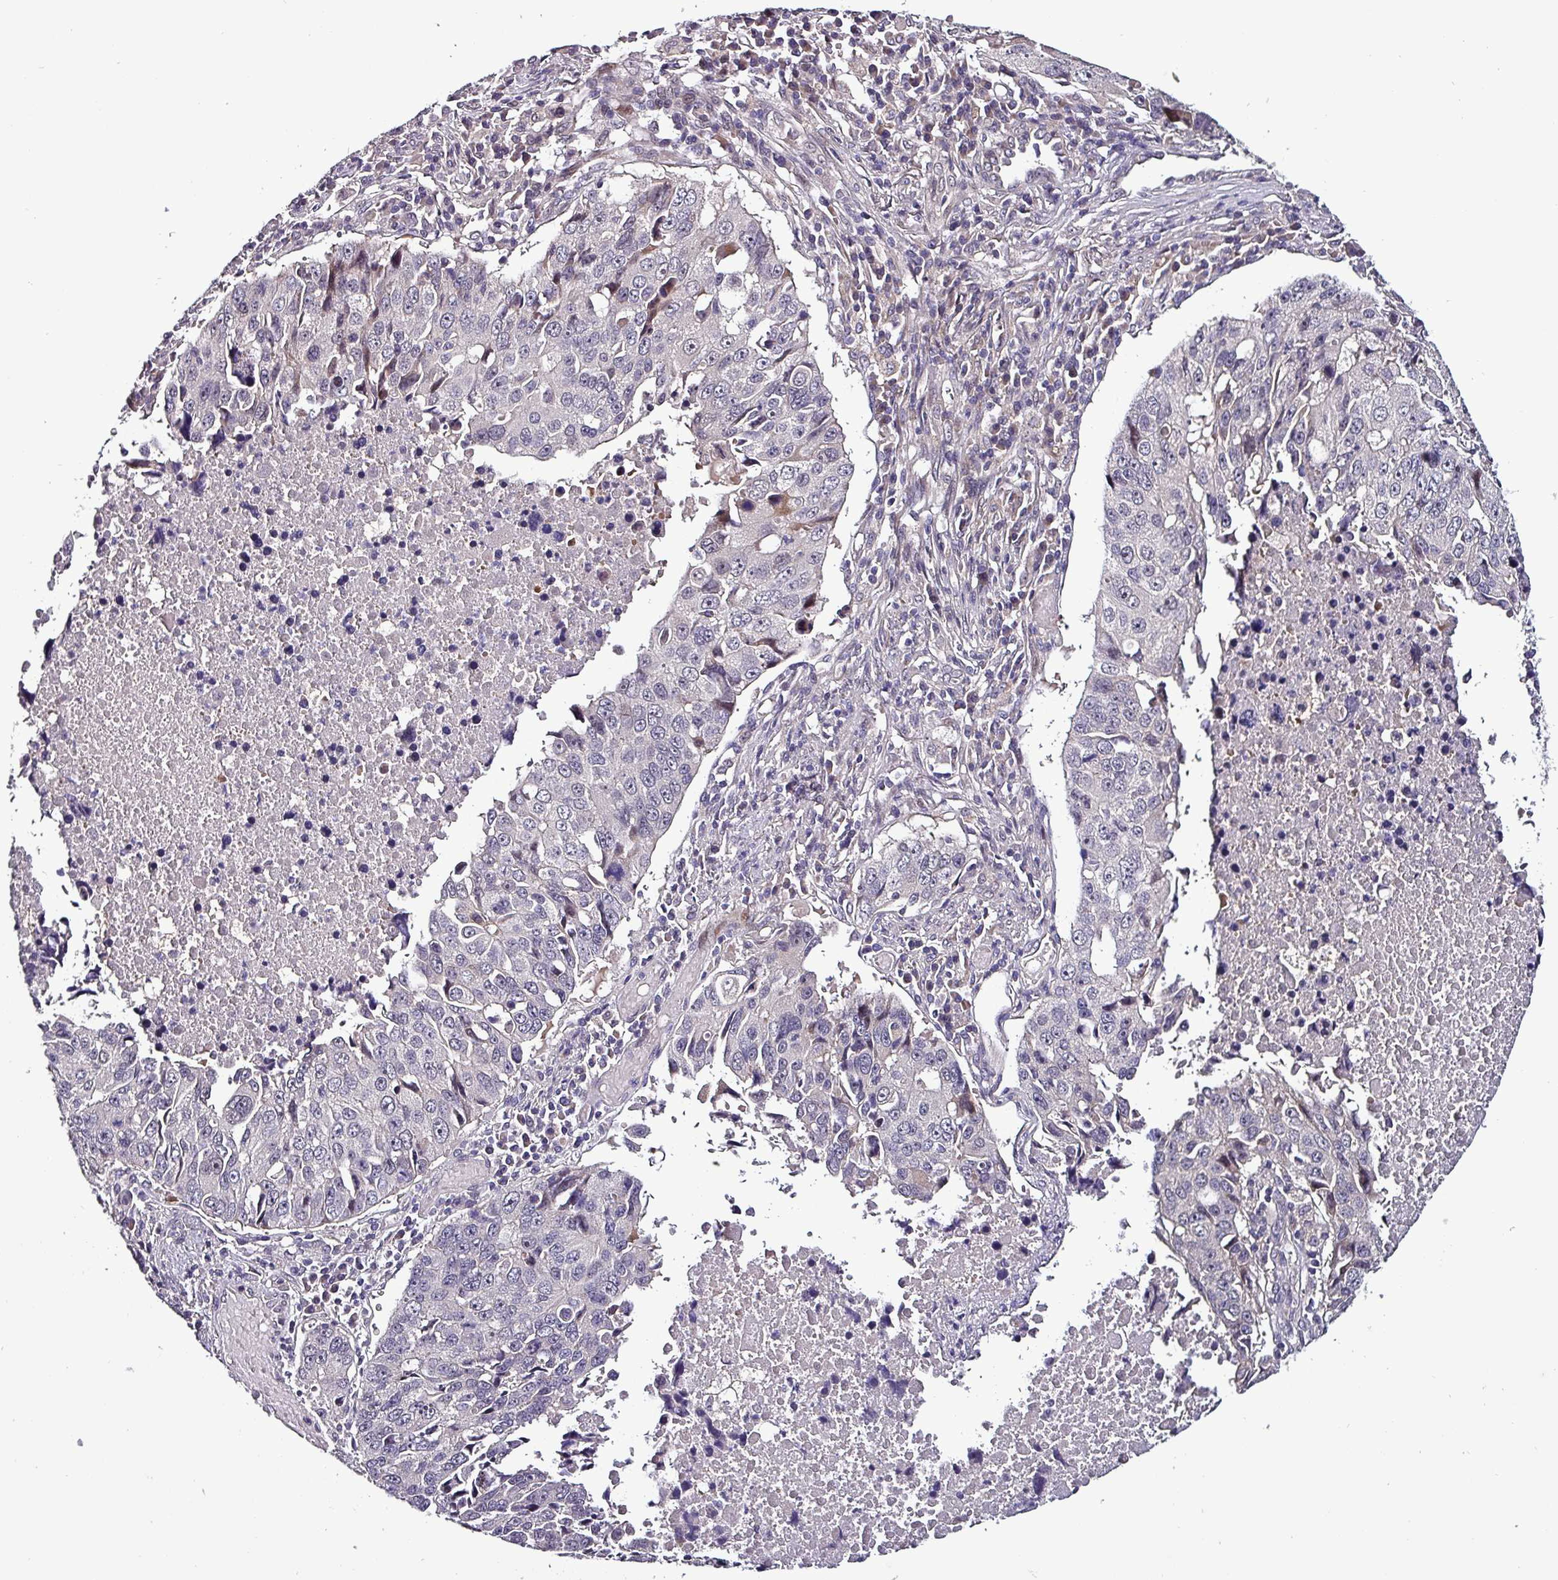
{"staining": {"intensity": "weak", "quantity": "<25%", "location": "cytoplasmic/membranous"}, "tissue": "lung cancer", "cell_type": "Tumor cells", "image_type": "cancer", "snomed": [{"axis": "morphology", "description": "Squamous cell carcinoma, NOS"}, {"axis": "topography", "description": "Lung"}], "caption": "IHC of human squamous cell carcinoma (lung) reveals no expression in tumor cells.", "gene": "GRAPL", "patient": {"sex": "female", "age": 66}}